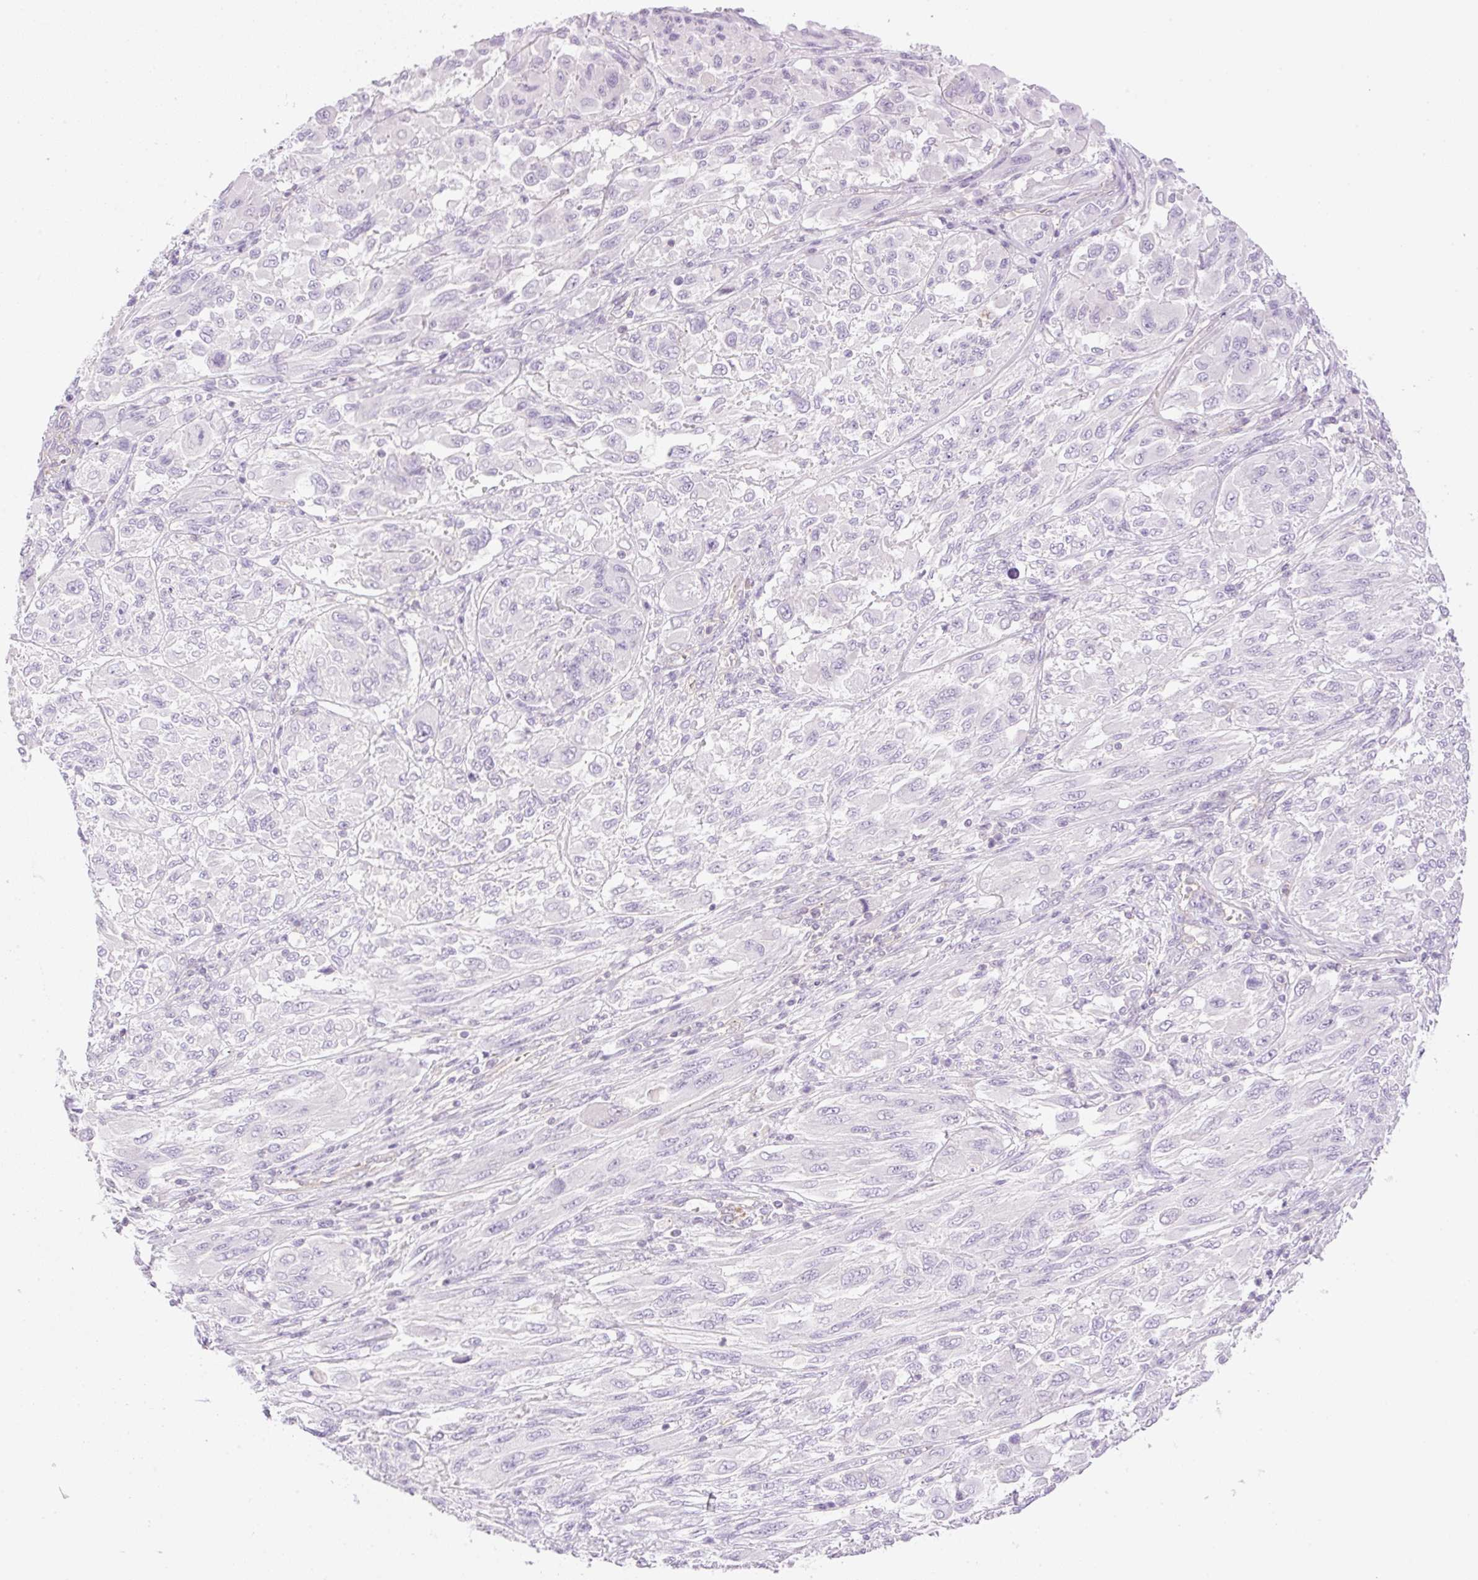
{"staining": {"intensity": "negative", "quantity": "none", "location": "none"}, "tissue": "melanoma", "cell_type": "Tumor cells", "image_type": "cancer", "snomed": [{"axis": "morphology", "description": "Malignant melanoma, NOS"}, {"axis": "topography", "description": "Skin"}], "caption": "High magnification brightfield microscopy of malignant melanoma stained with DAB (3,3'-diaminobenzidine) (brown) and counterstained with hematoxylin (blue): tumor cells show no significant staining.", "gene": "EHD3", "patient": {"sex": "female", "age": 91}}